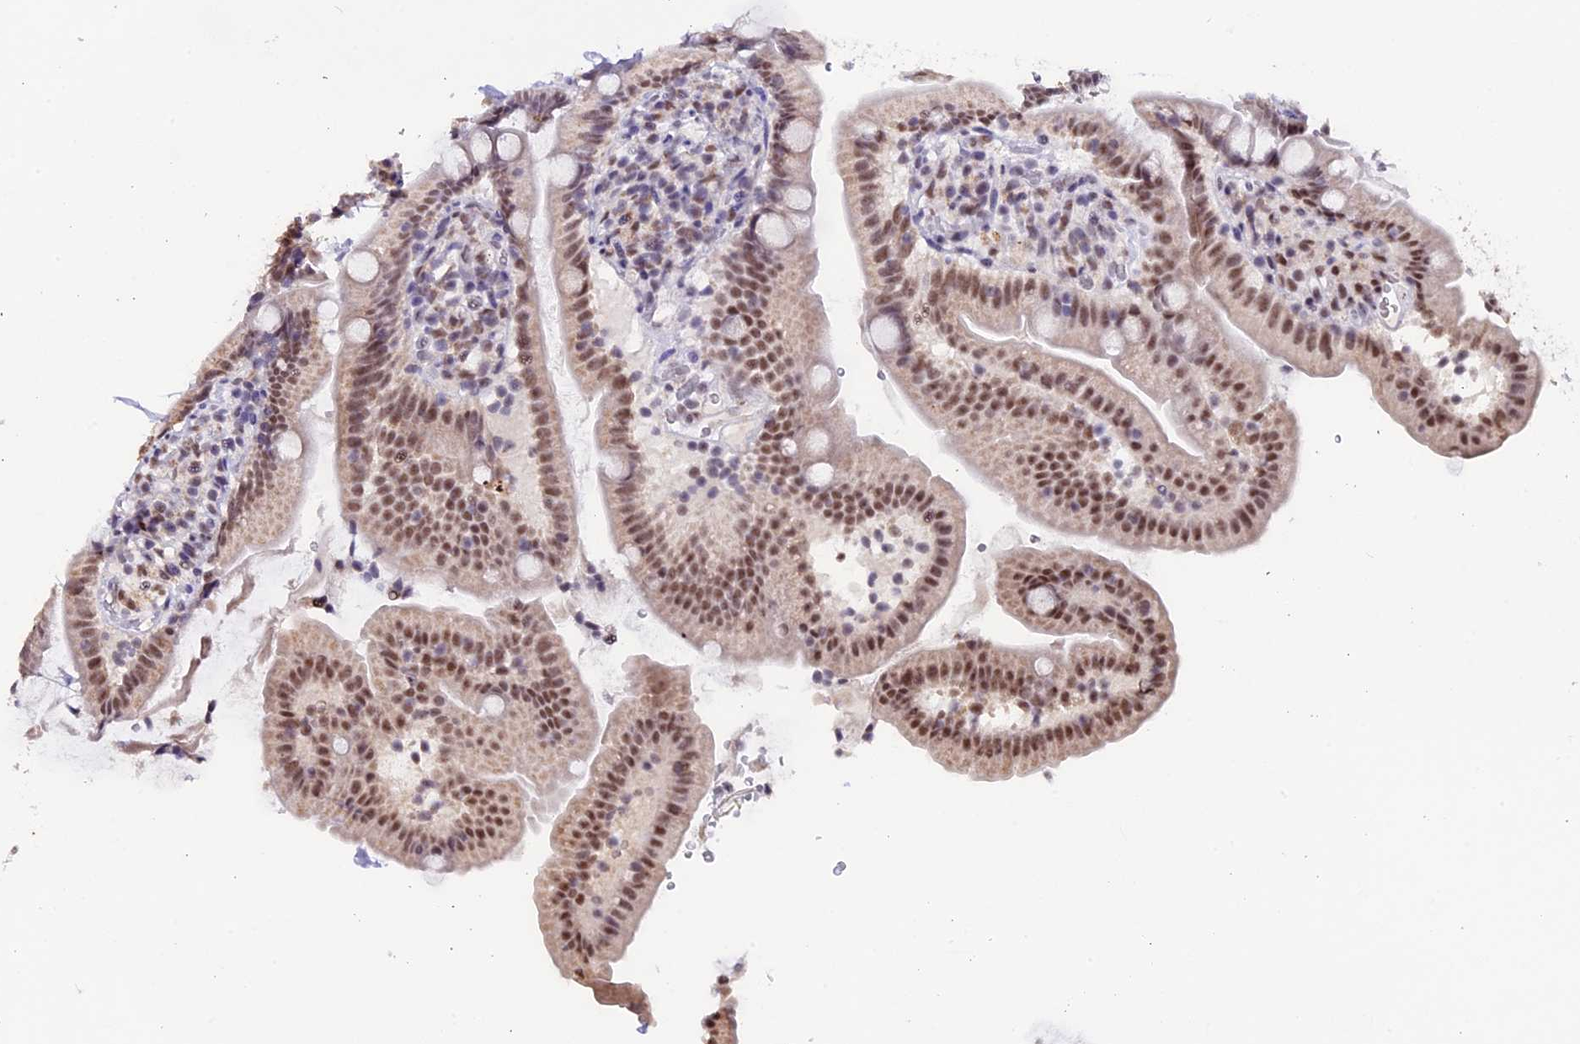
{"staining": {"intensity": "moderate", "quantity": ">75%", "location": "nuclear"}, "tissue": "duodenum", "cell_type": "Glandular cells", "image_type": "normal", "snomed": [{"axis": "morphology", "description": "Normal tissue, NOS"}, {"axis": "topography", "description": "Duodenum"}], "caption": "An image showing moderate nuclear staining in approximately >75% of glandular cells in unremarkable duodenum, as visualized by brown immunohistochemical staining.", "gene": "NCBP1", "patient": {"sex": "female", "age": 67}}